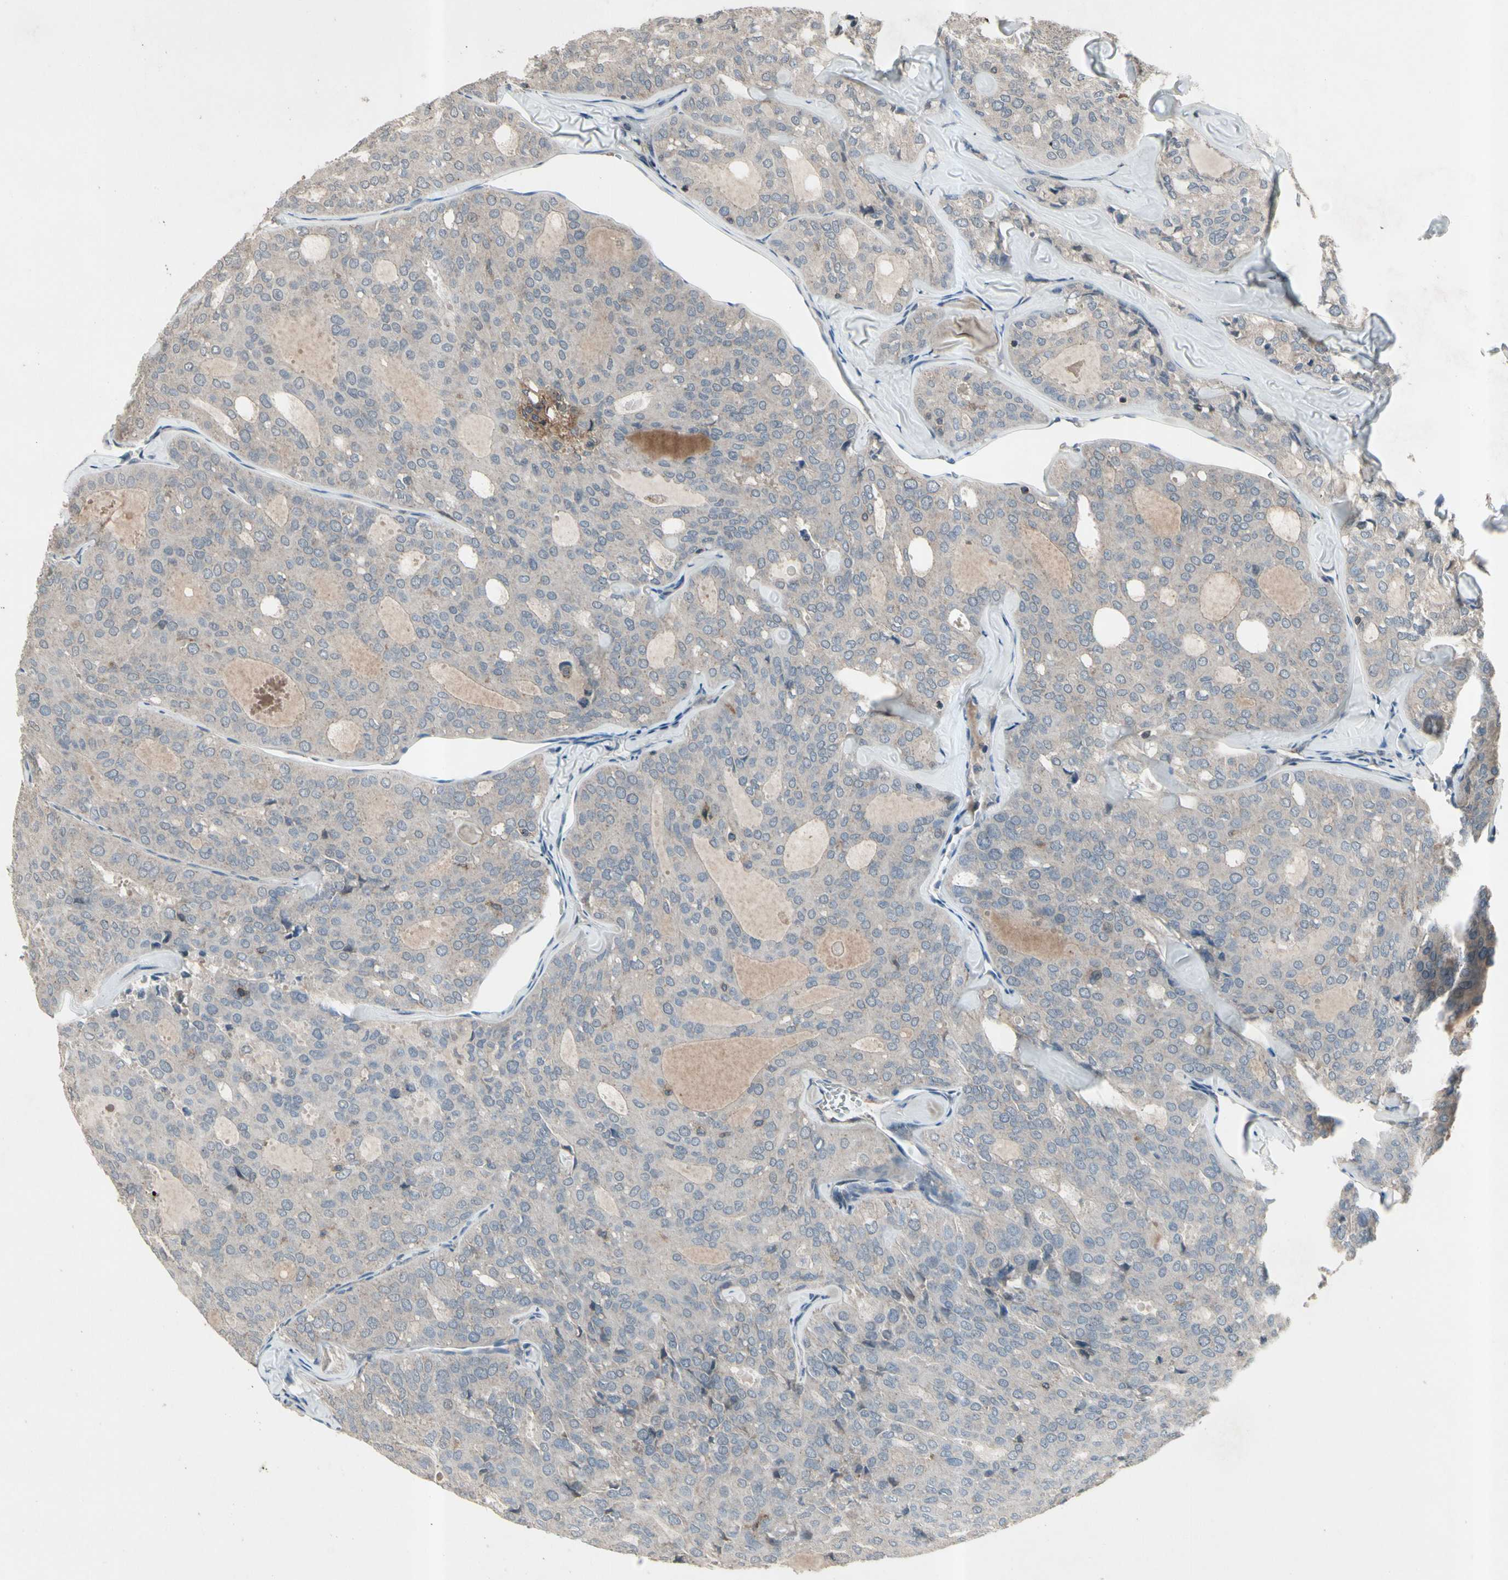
{"staining": {"intensity": "negative", "quantity": "none", "location": "none"}, "tissue": "thyroid cancer", "cell_type": "Tumor cells", "image_type": "cancer", "snomed": [{"axis": "morphology", "description": "Follicular adenoma carcinoma, NOS"}, {"axis": "topography", "description": "Thyroid gland"}], "caption": "IHC photomicrograph of thyroid cancer stained for a protein (brown), which exhibits no expression in tumor cells.", "gene": "NMI", "patient": {"sex": "male", "age": 75}}